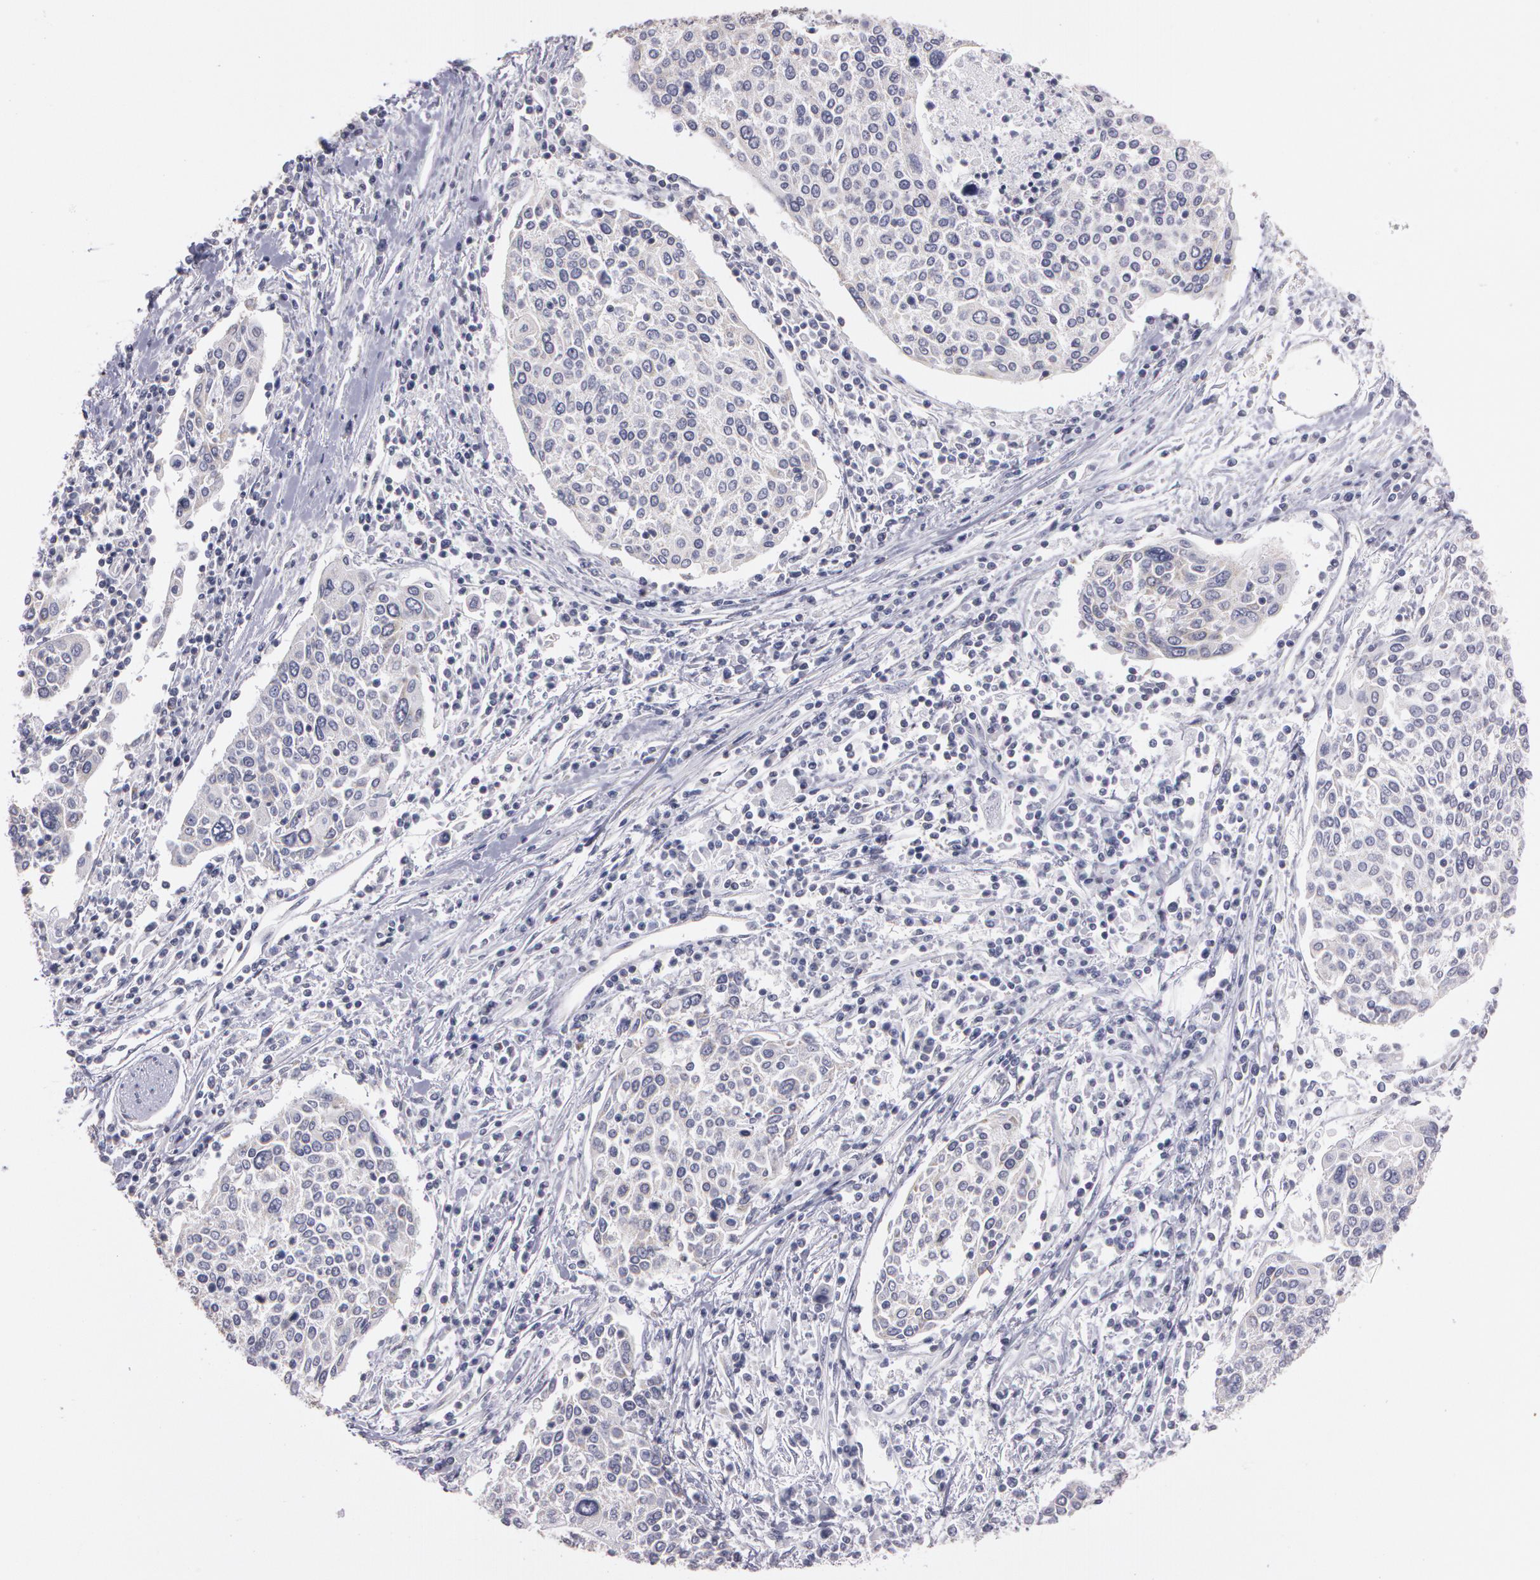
{"staining": {"intensity": "negative", "quantity": "none", "location": "none"}, "tissue": "cervical cancer", "cell_type": "Tumor cells", "image_type": "cancer", "snomed": [{"axis": "morphology", "description": "Squamous cell carcinoma, NOS"}, {"axis": "topography", "description": "Cervix"}], "caption": "Human cervical cancer stained for a protein using immunohistochemistry shows no positivity in tumor cells.", "gene": "NEK9", "patient": {"sex": "female", "age": 40}}